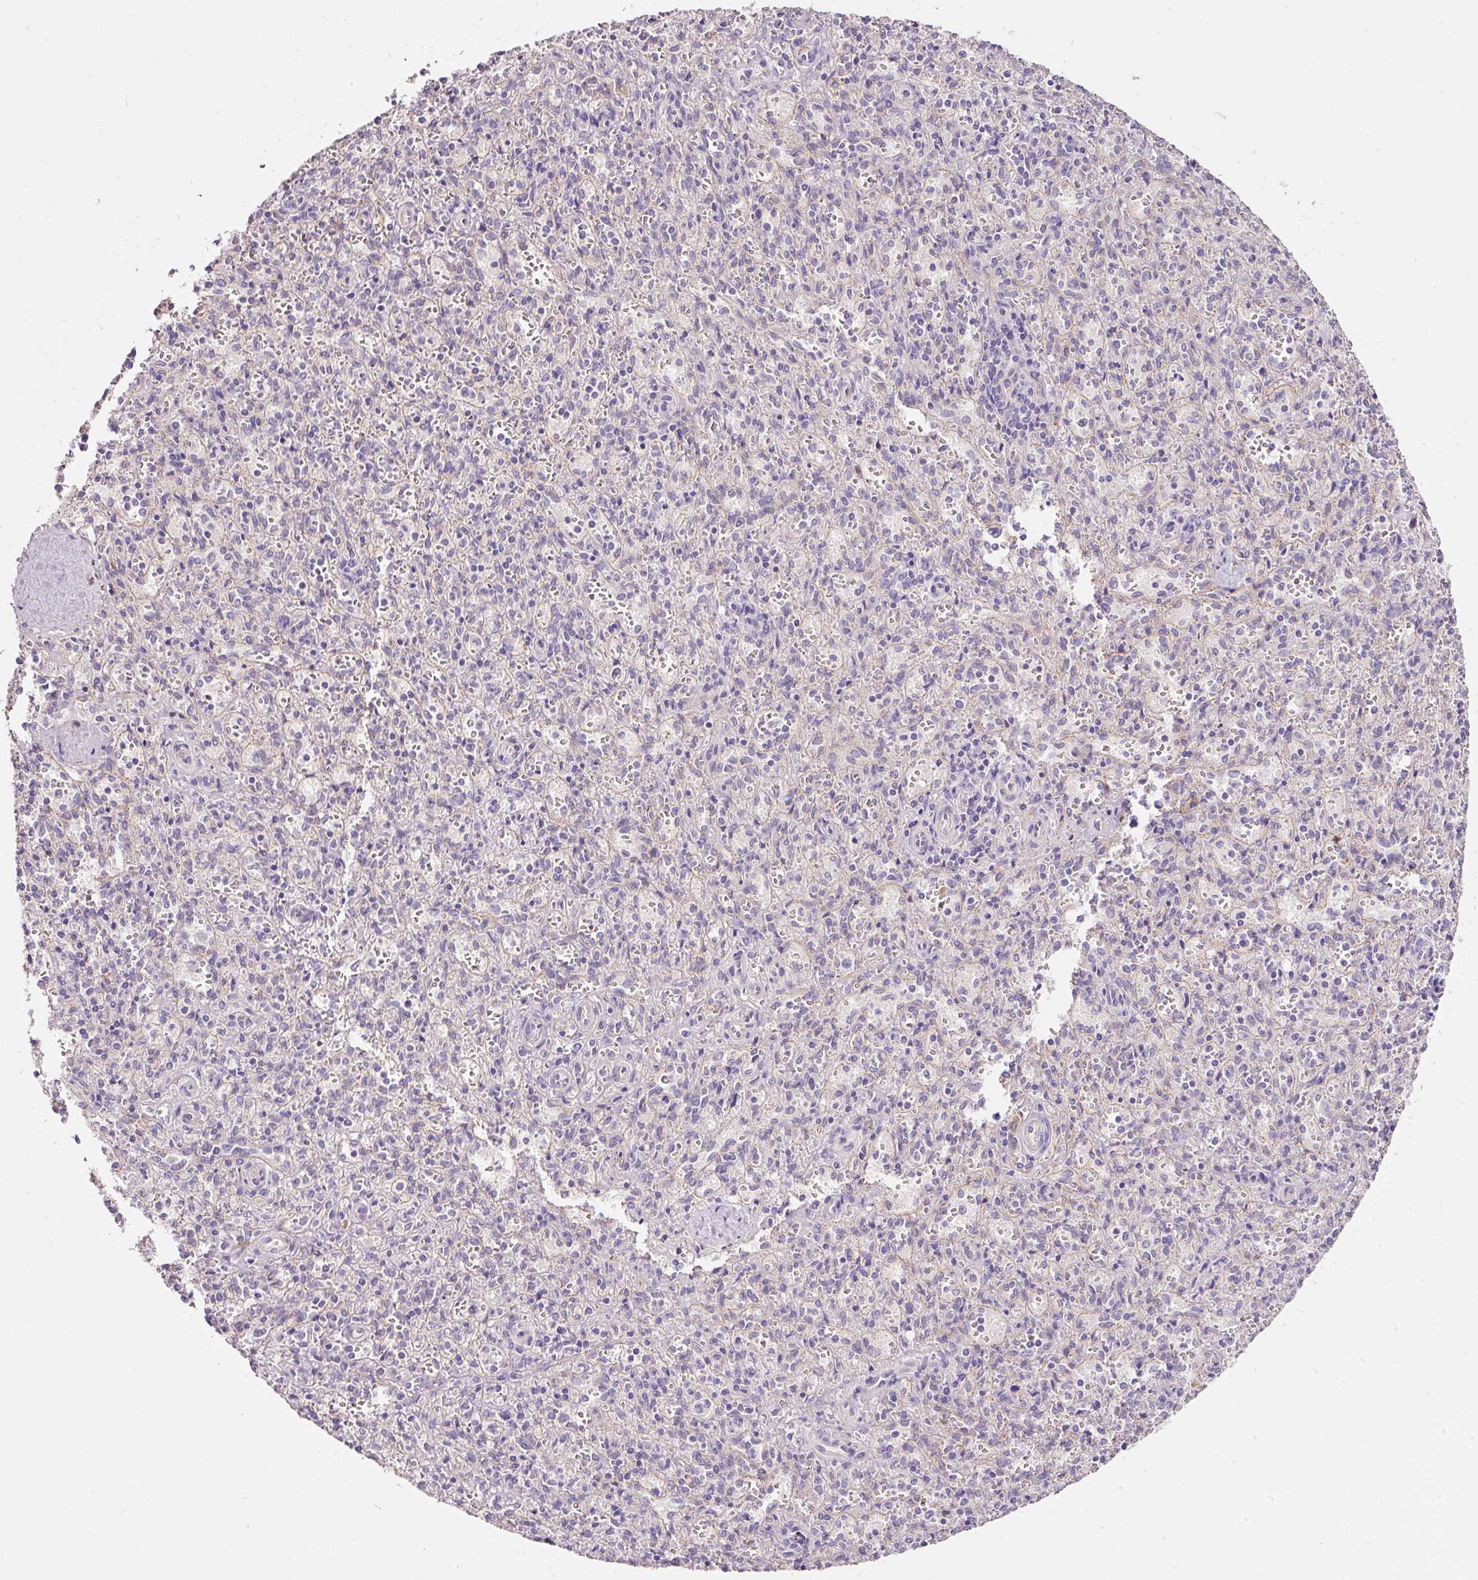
{"staining": {"intensity": "negative", "quantity": "none", "location": "none"}, "tissue": "spleen", "cell_type": "Cells in red pulp", "image_type": "normal", "snomed": [{"axis": "morphology", "description": "Normal tissue, NOS"}, {"axis": "topography", "description": "Spleen"}], "caption": "DAB (3,3'-diaminobenzidine) immunohistochemical staining of unremarkable human spleen shows no significant positivity in cells in red pulp. (DAB (3,3'-diaminobenzidine) IHC, high magnification).", "gene": "SOS2", "patient": {"sex": "female", "age": 26}}